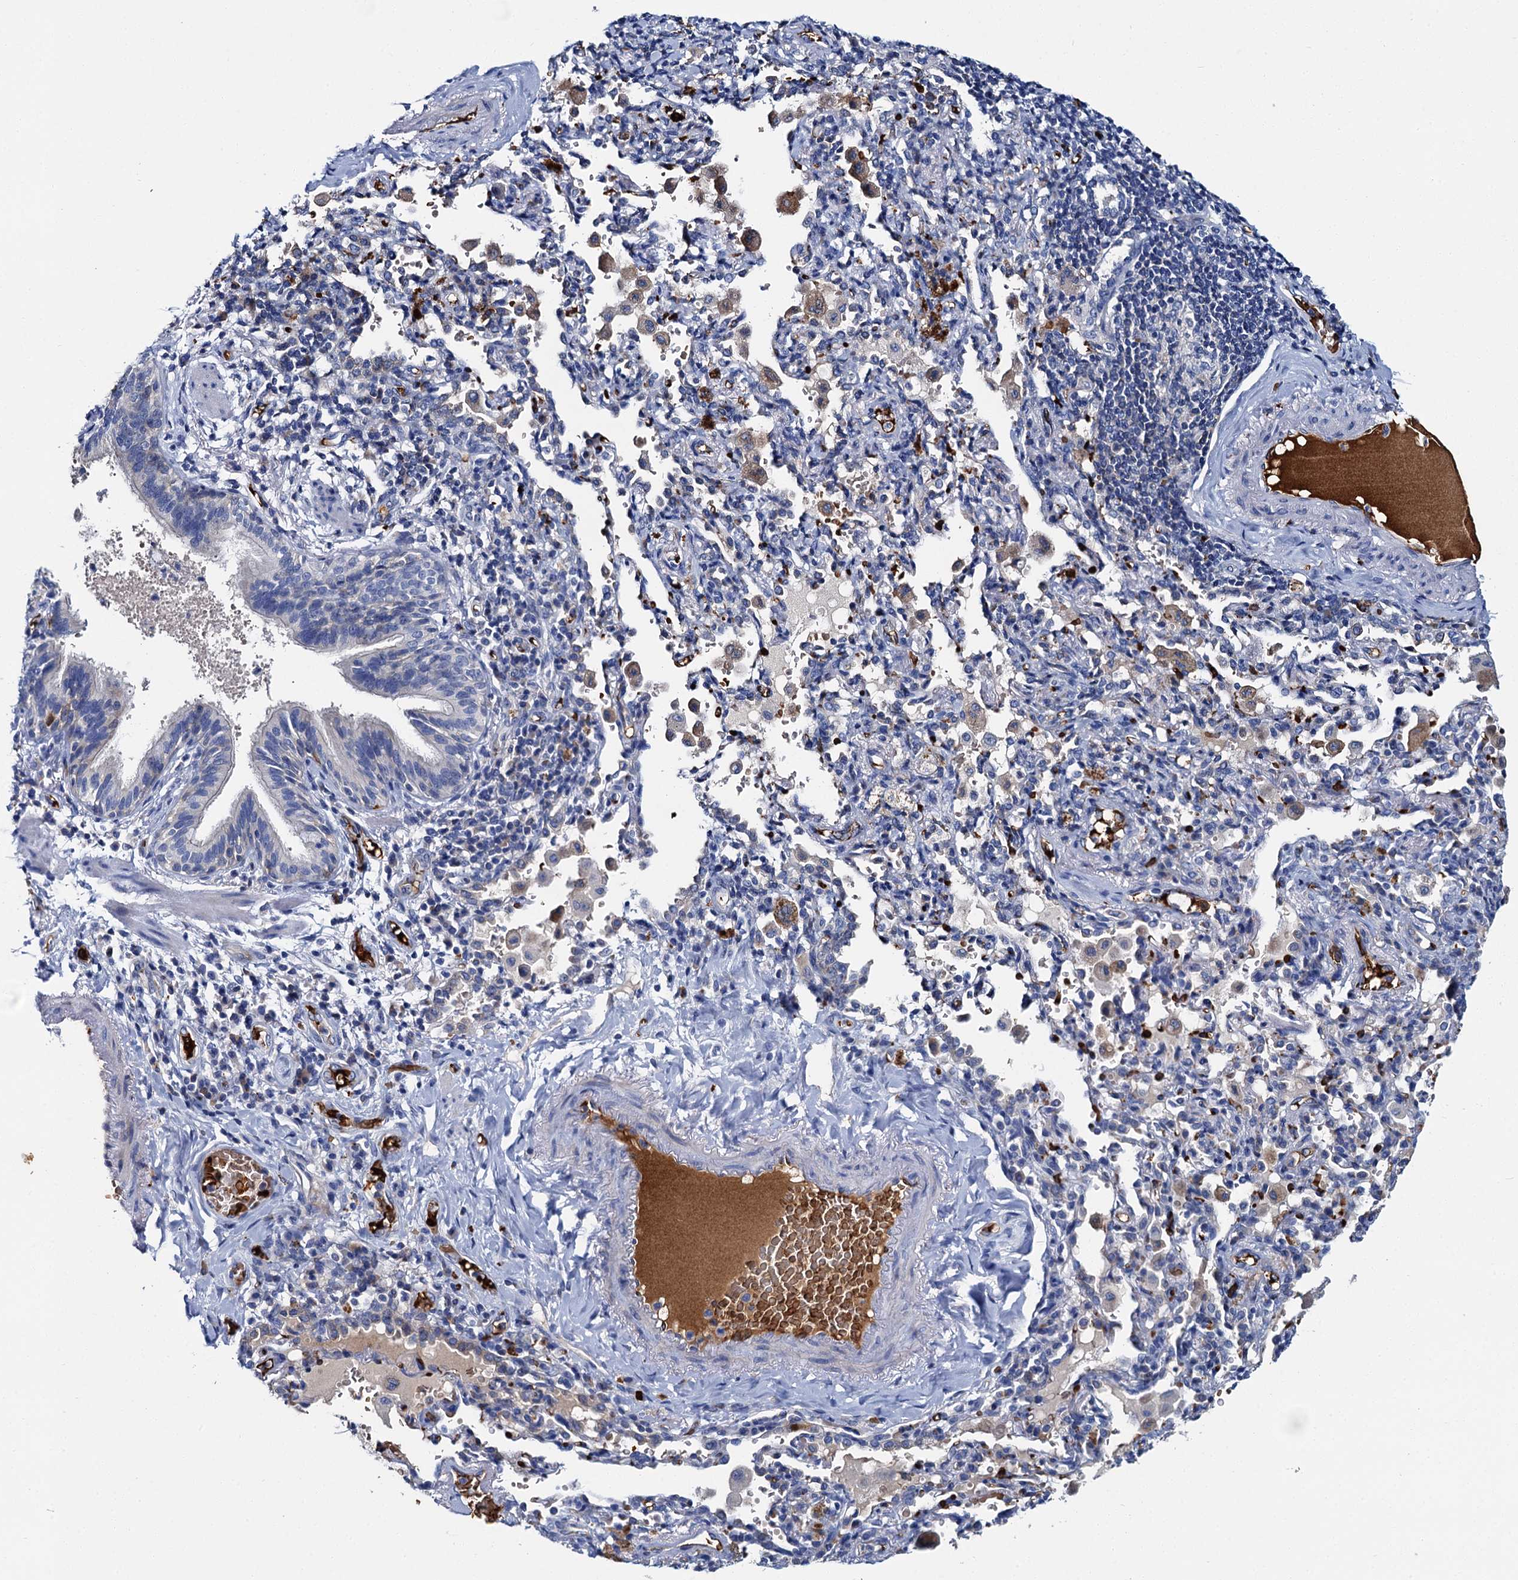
{"staining": {"intensity": "weak", "quantity": "<25%", "location": "cytoplasmic/membranous"}, "tissue": "bronchus", "cell_type": "Respiratory epithelial cells", "image_type": "normal", "snomed": [{"axis": "morphology", "description": "Normal tissue, NOS"}, {"axis": "topography", "description": "Cartilage tissue"}, {"axis": "topography", "description": "Bronchus"}], "caption": "Bronchus stained for a protein using immunohistochemistry (IHC) shows no positivity respiratory epithelial cells.", "gene": "ATG2A", "patient": {"sex": "female", "age": 36}}